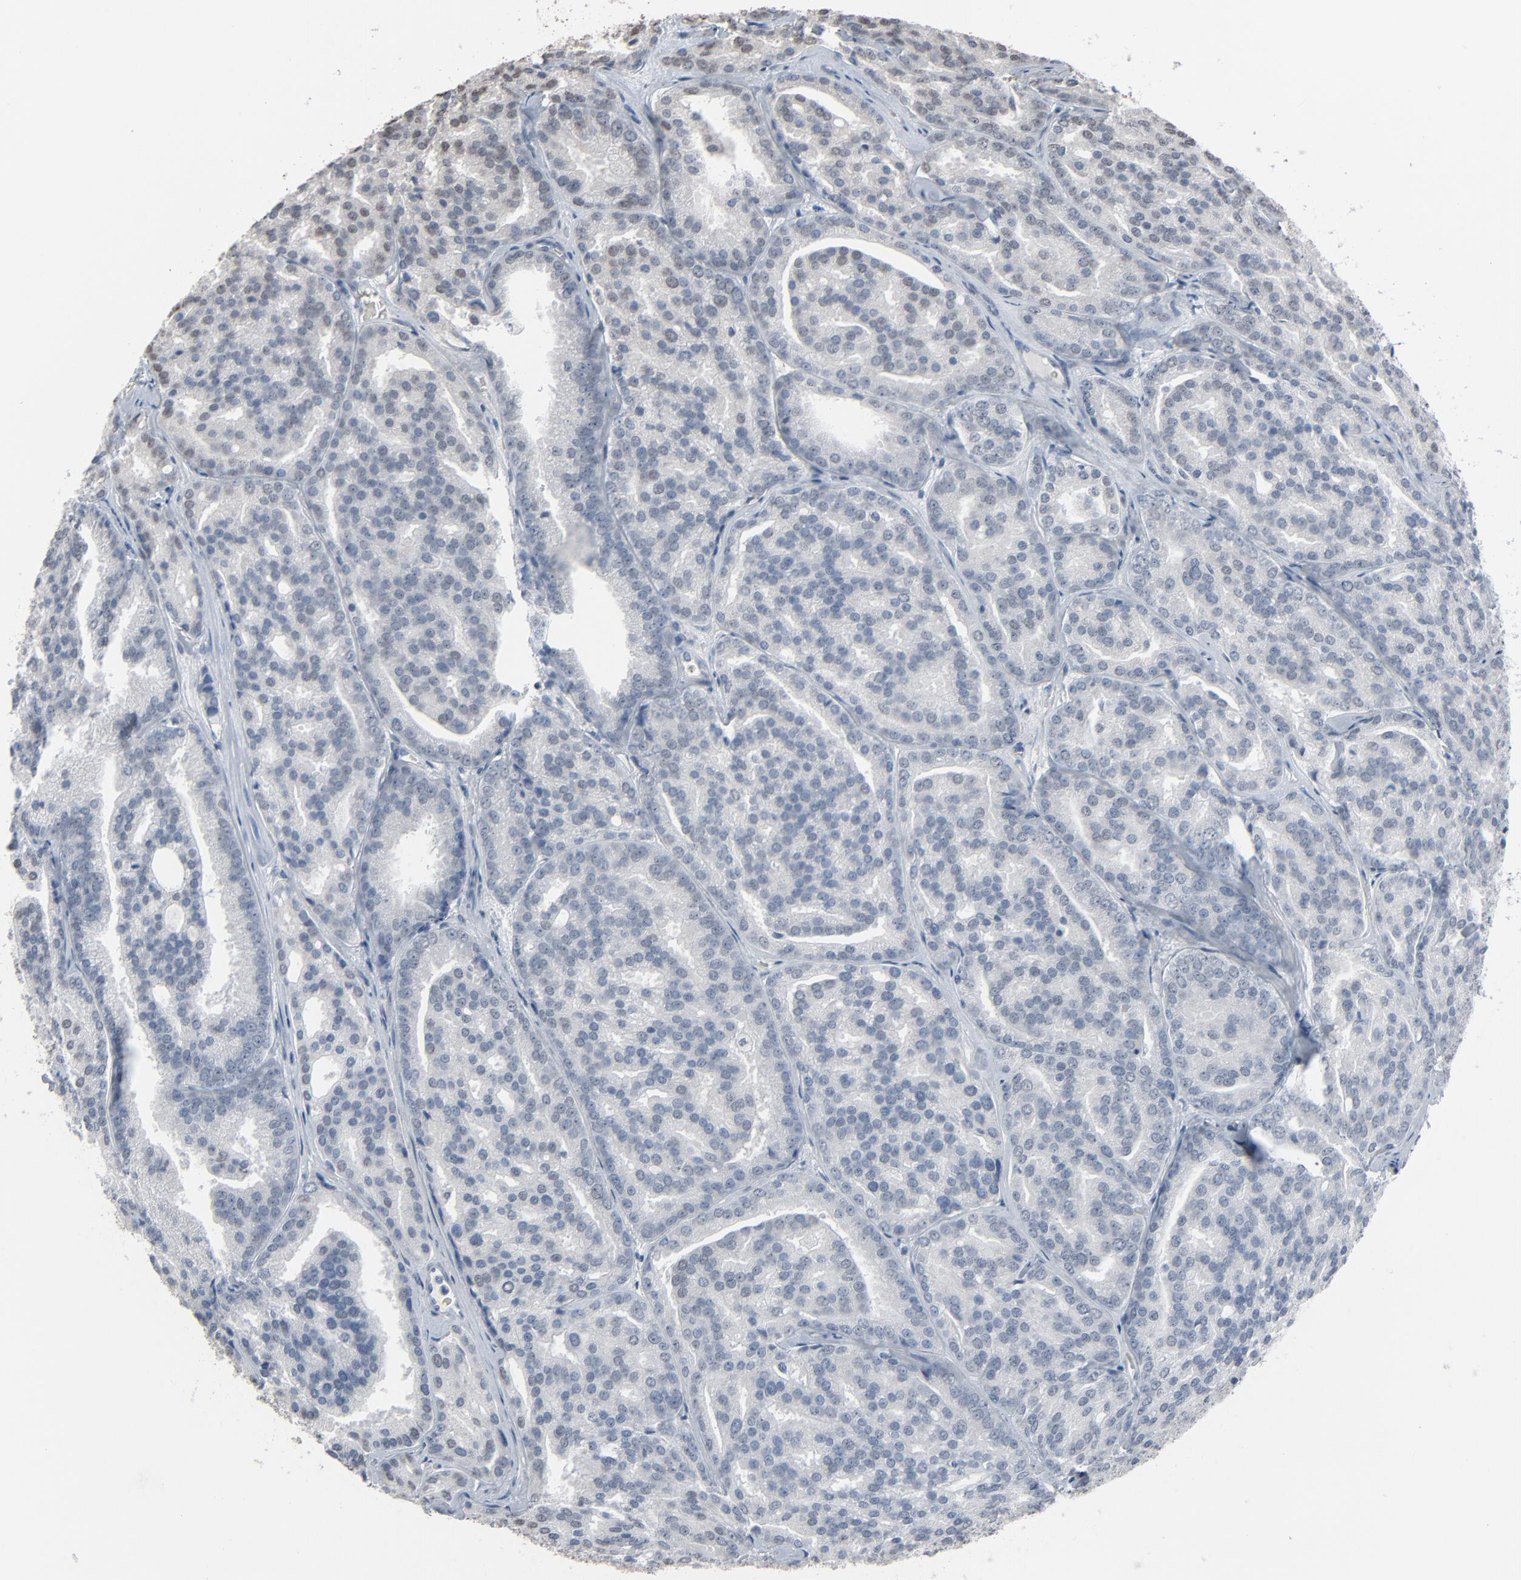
{"staining": {"intensity": "weak", "quantity": "<25%", "location": "nuclear"}, "tissue": "prostate cancer", "cell_type": "Tumor cells", "image_type": "cancer", "snomed": [{"axis": "morphology", "description": "Adenocarcinoma, High grade"}, {"axis": "topography", "description": "Prostate"}], "caption": "A micrograph of human prostate cancer (high-grade adenocarcinoma) is negative for staining in tumor cells.", "gene": "SAGE1", "patient": {"sex": "male", "age": 64}}